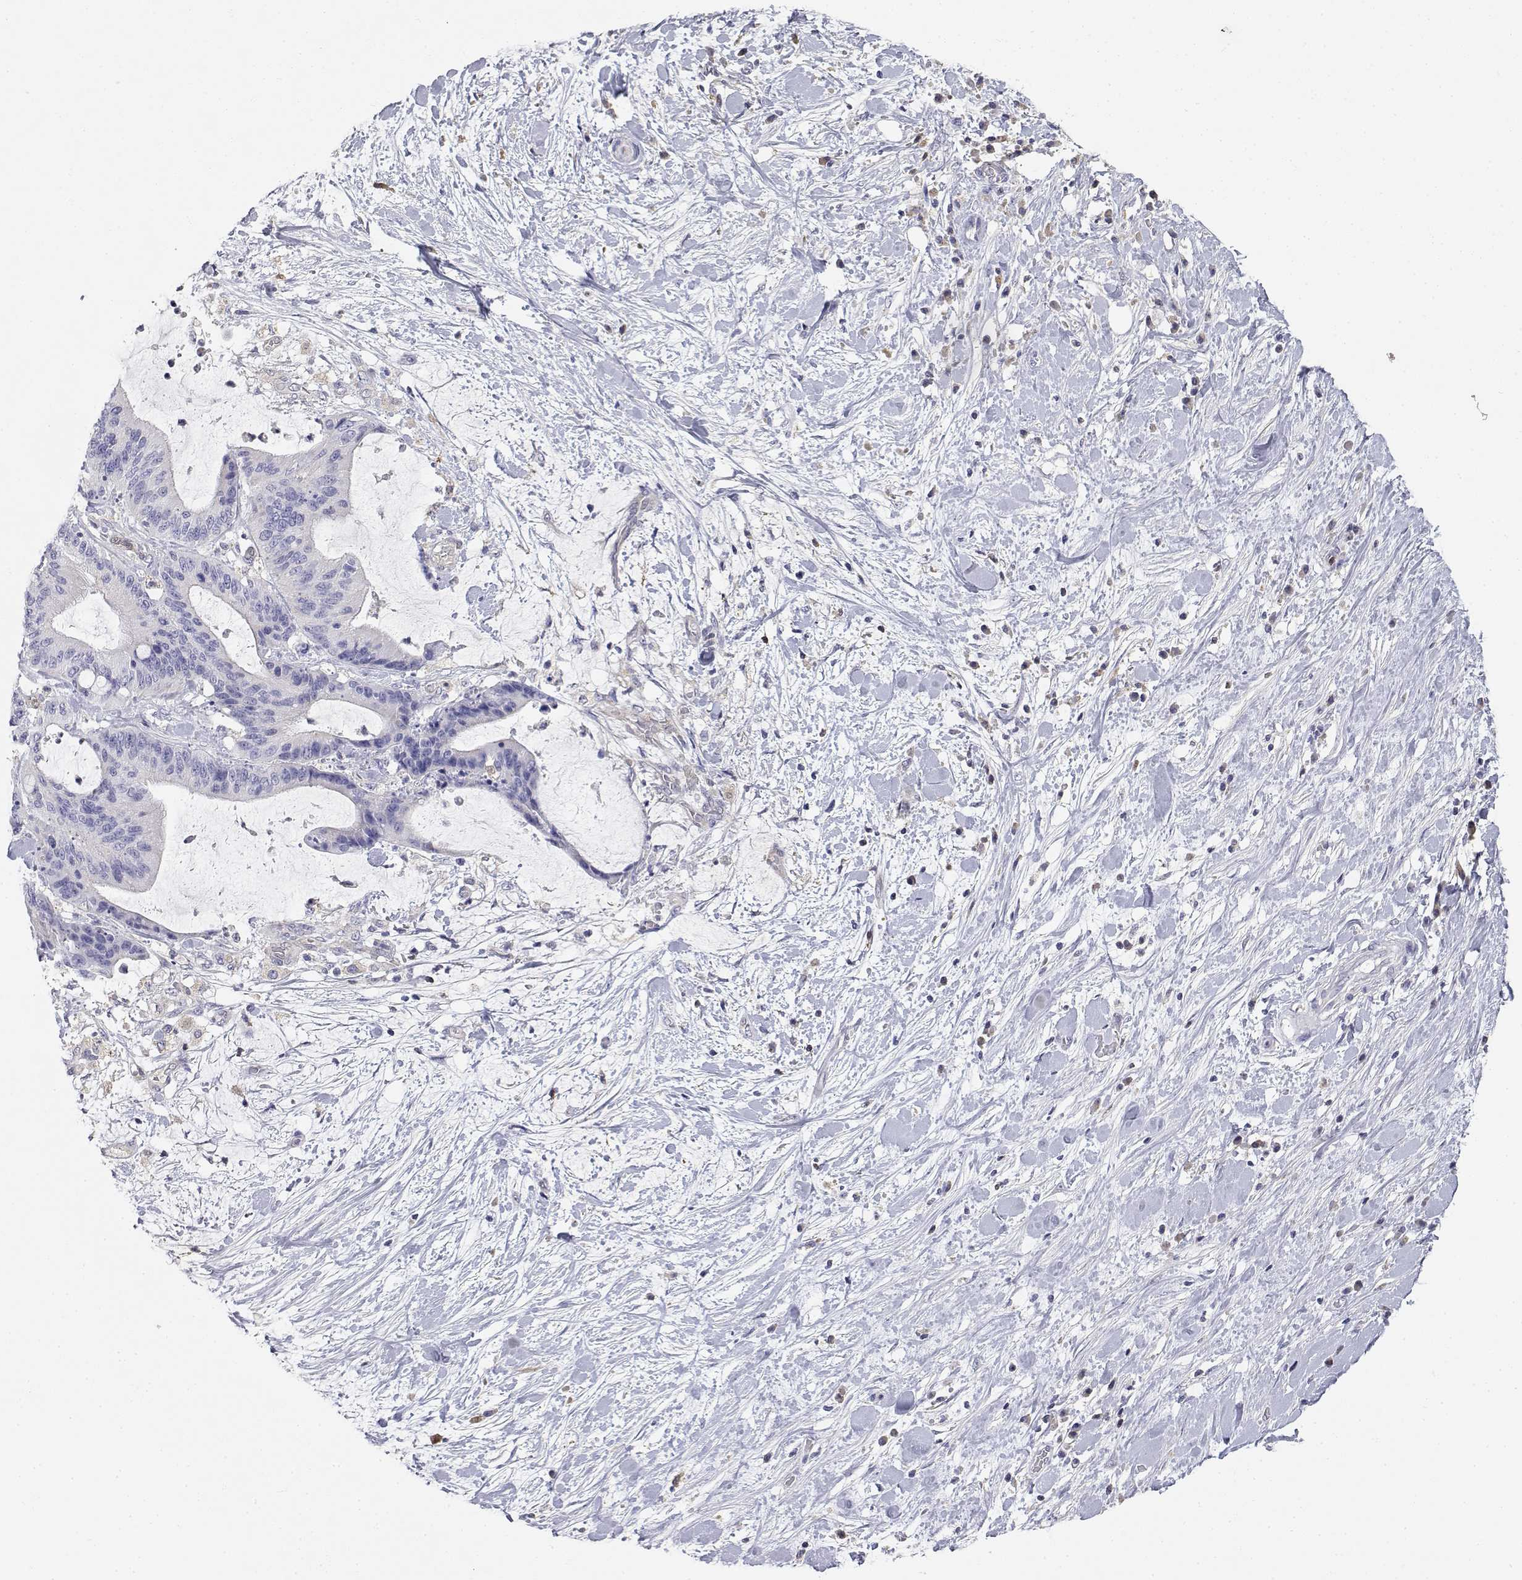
{"staining": {"intensity": "negative", "quantity": "none", "location": "none"}, "tissue": "liver cancer", "cell_type": "Tumor cells", "image_type": "cancer", "snomed": [{"axis": "morphology", "description": "Cholangiocarcinoma"}, {"axis": "topography", "description": "Liver"}], "caption": "The immunohistochemistry histopathology image has no significant staining in tumor cells of liver cholangiocarcinoma tissue.", "gene": "ADA", "patient": {"sex": "female", "age": 73}}